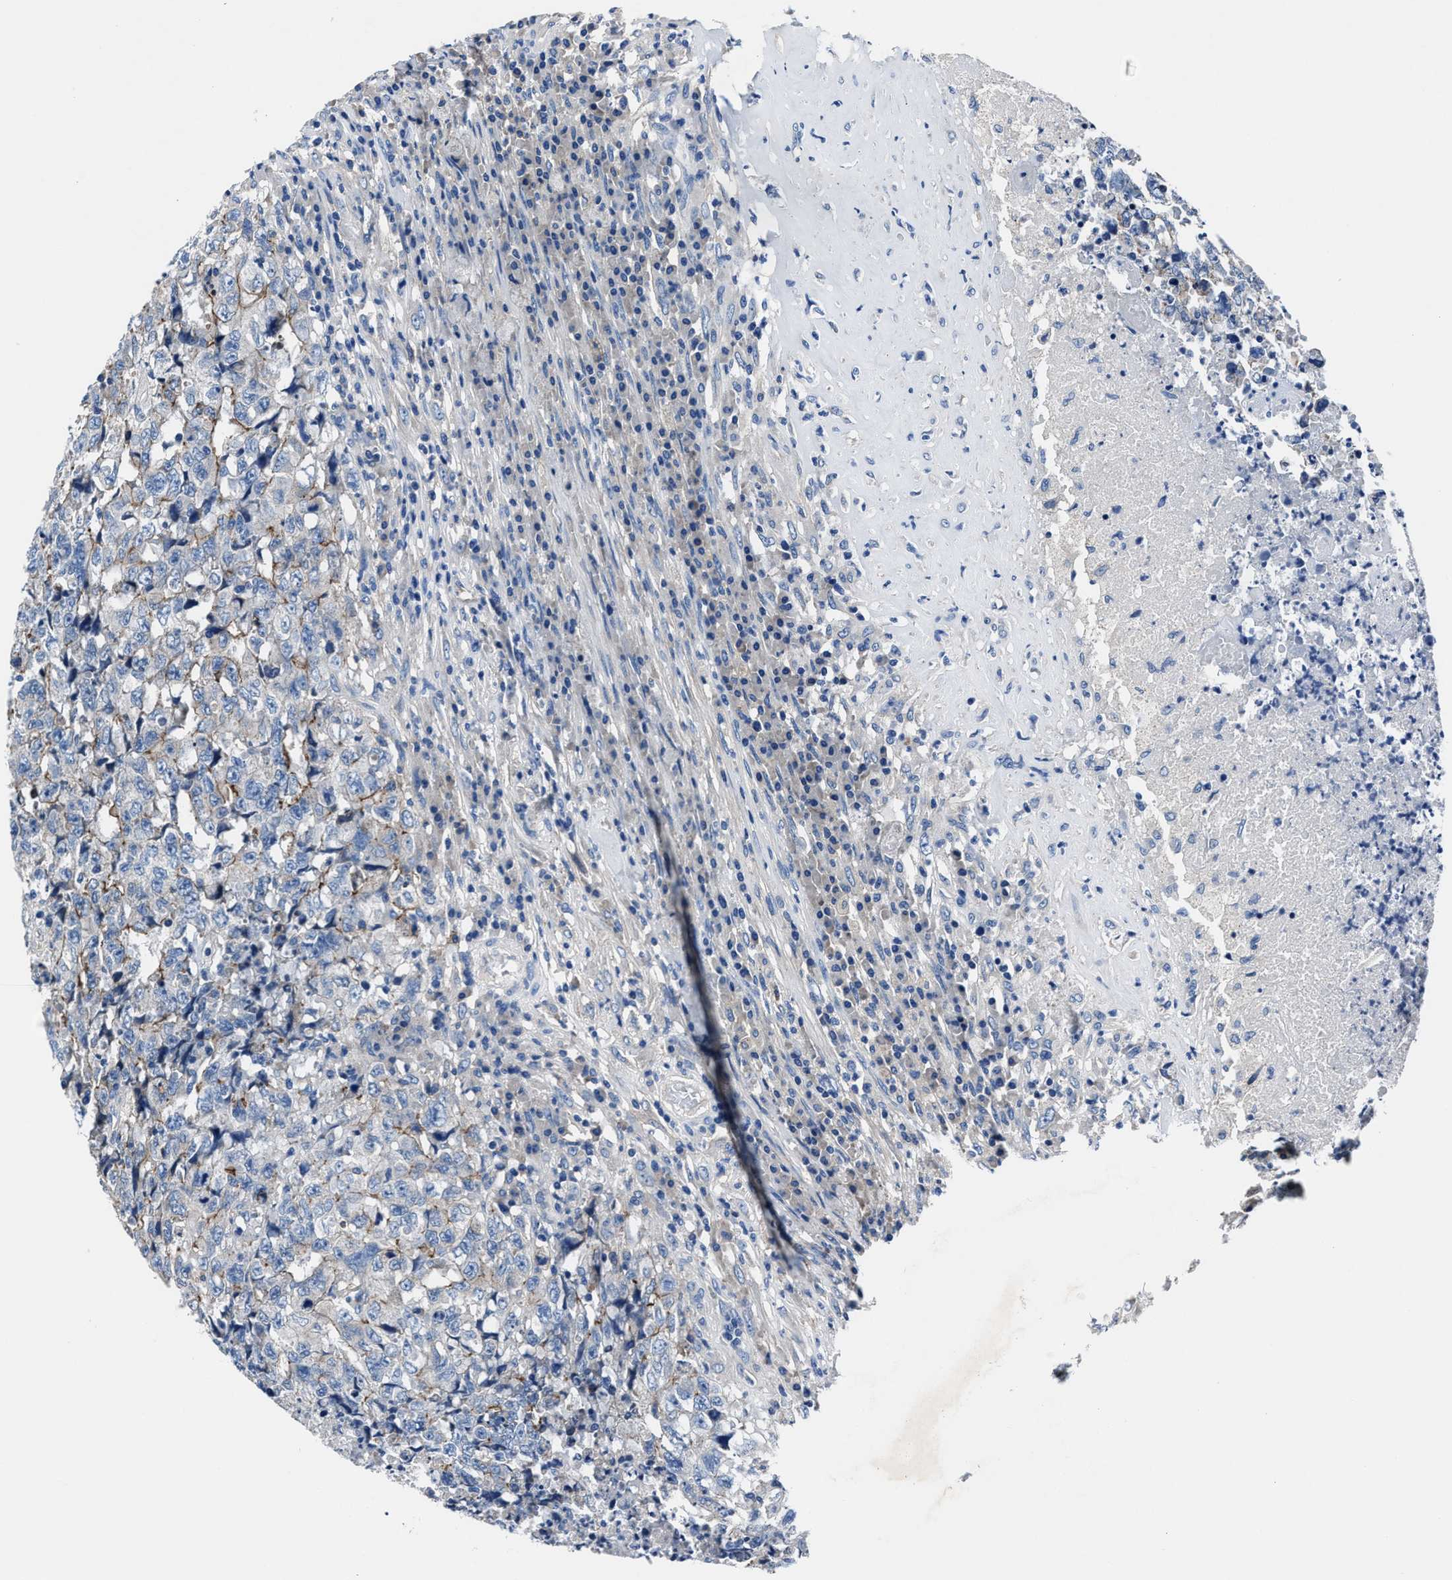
{"staining": {"intensity": "moderate", "quantity": "<25%", "location": "cytoplasmic/membranous"}, "tissue": "testis cancer", "cell_type": "Tumor cells", "image_type": "cancer", "snomed": [{"axis": "morphology", "description": "Necrosis, NOS"}, {"axis": "morphology", "description": "Carcinoma, Embryonal, NOS"}, {"axis": "topography", "description": "Testis"}], "caption": "Approximately <25% of tumor cells in testis cancer demonstrate moderate cytoplasmic/membranous protein positivity as visualized by brown immunohistochemical staining.", "gene": "LMO7", "patient": {"sex": "male", "age": 19}}